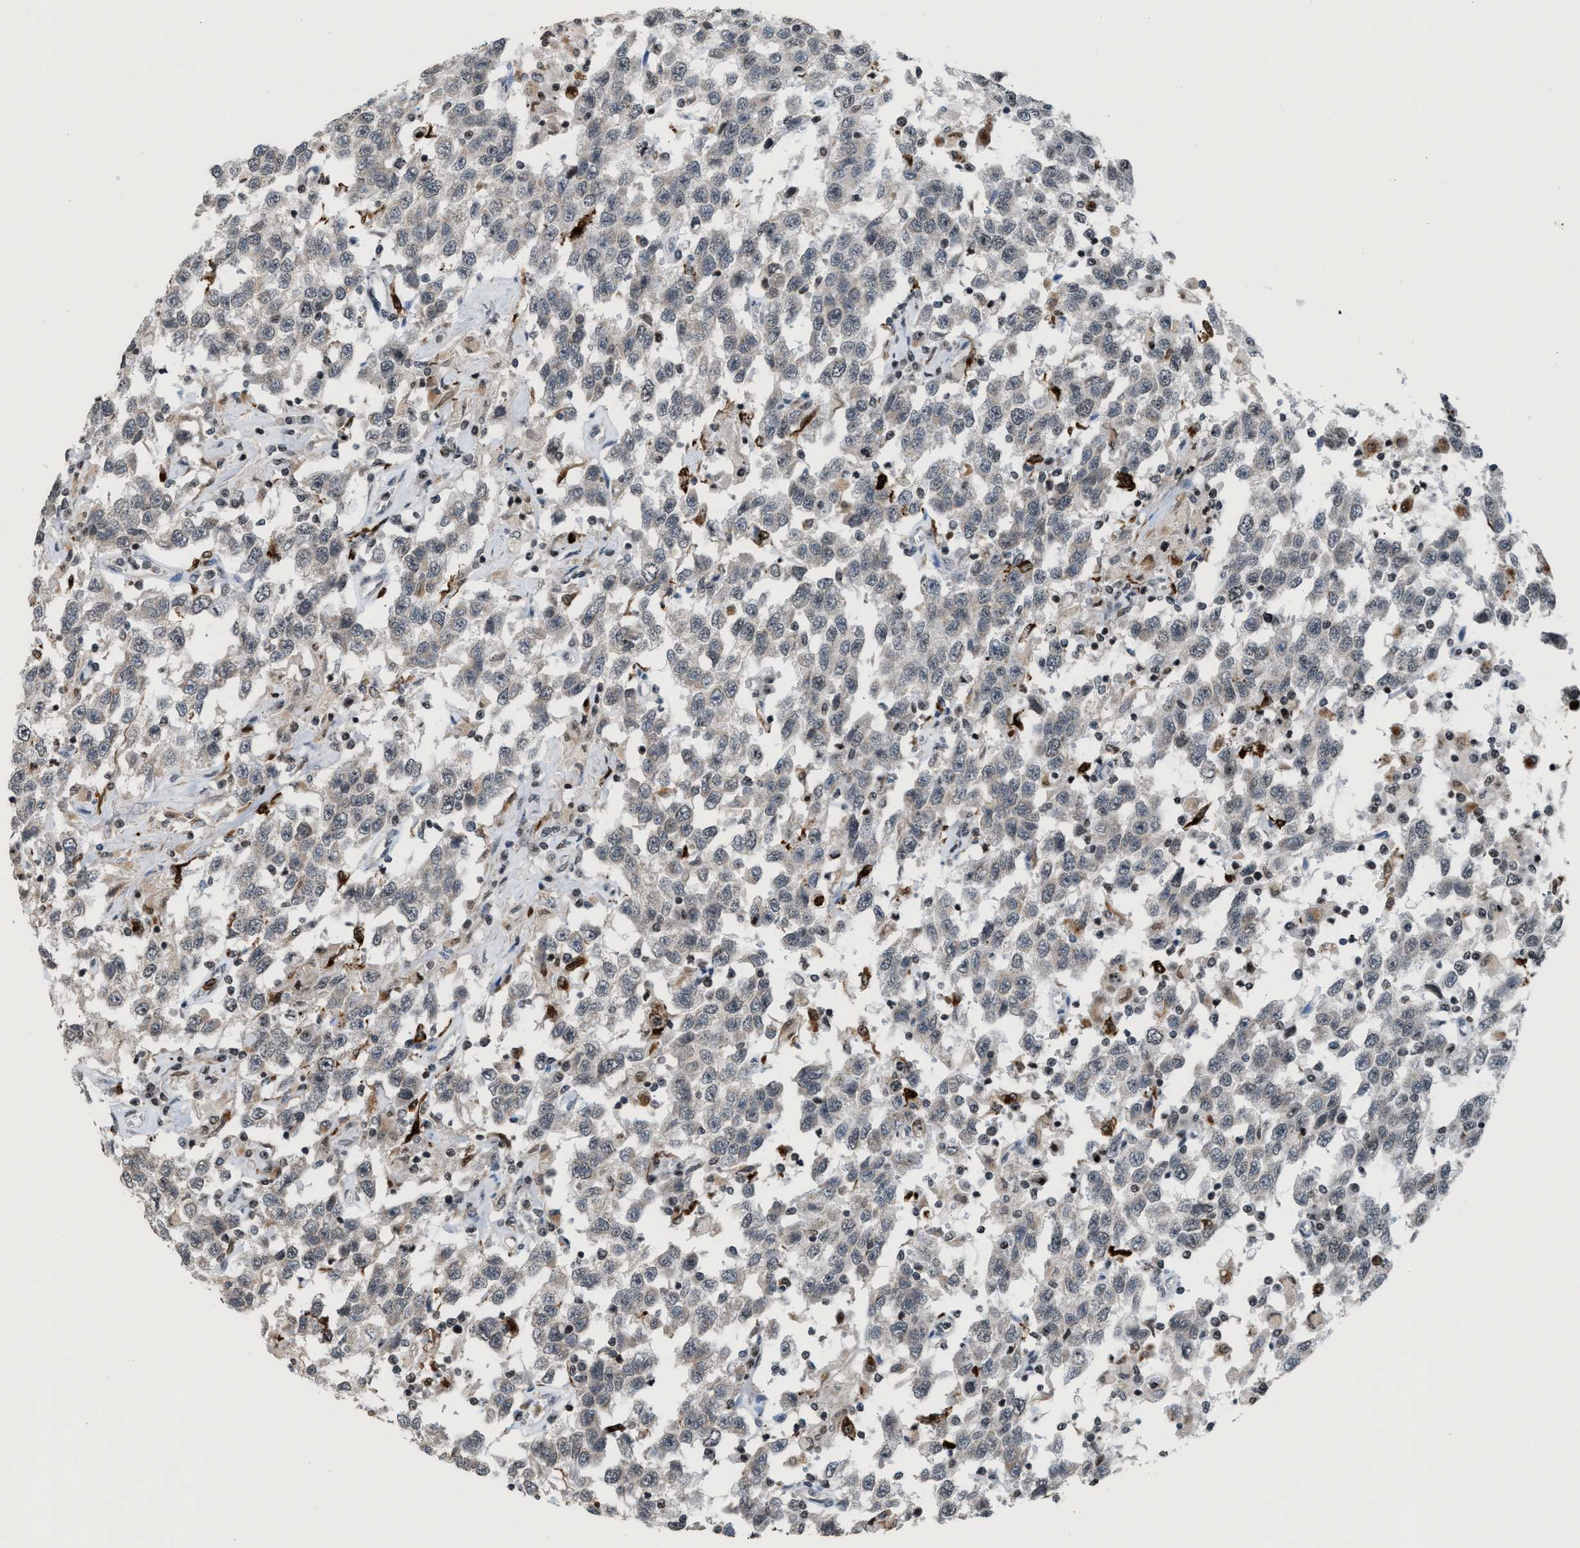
{"staining": {"intensity": "negative", "quantity": "none", "location": "none"}, "tissue": "testis cancer", "cell_type": "Tumor cells", "image_type": "cancer", "snomed": [{"axis": "morphology", "description": "Seminoma, NOS"}, {"axis": "topography", "description": "Testis"}], "caption": "IHC of human testis cancer (seminoma) demonstrates no staining in tumor cells.", "gene": "PRUNE2", "patient": {"sex": "male", "age": 41}}